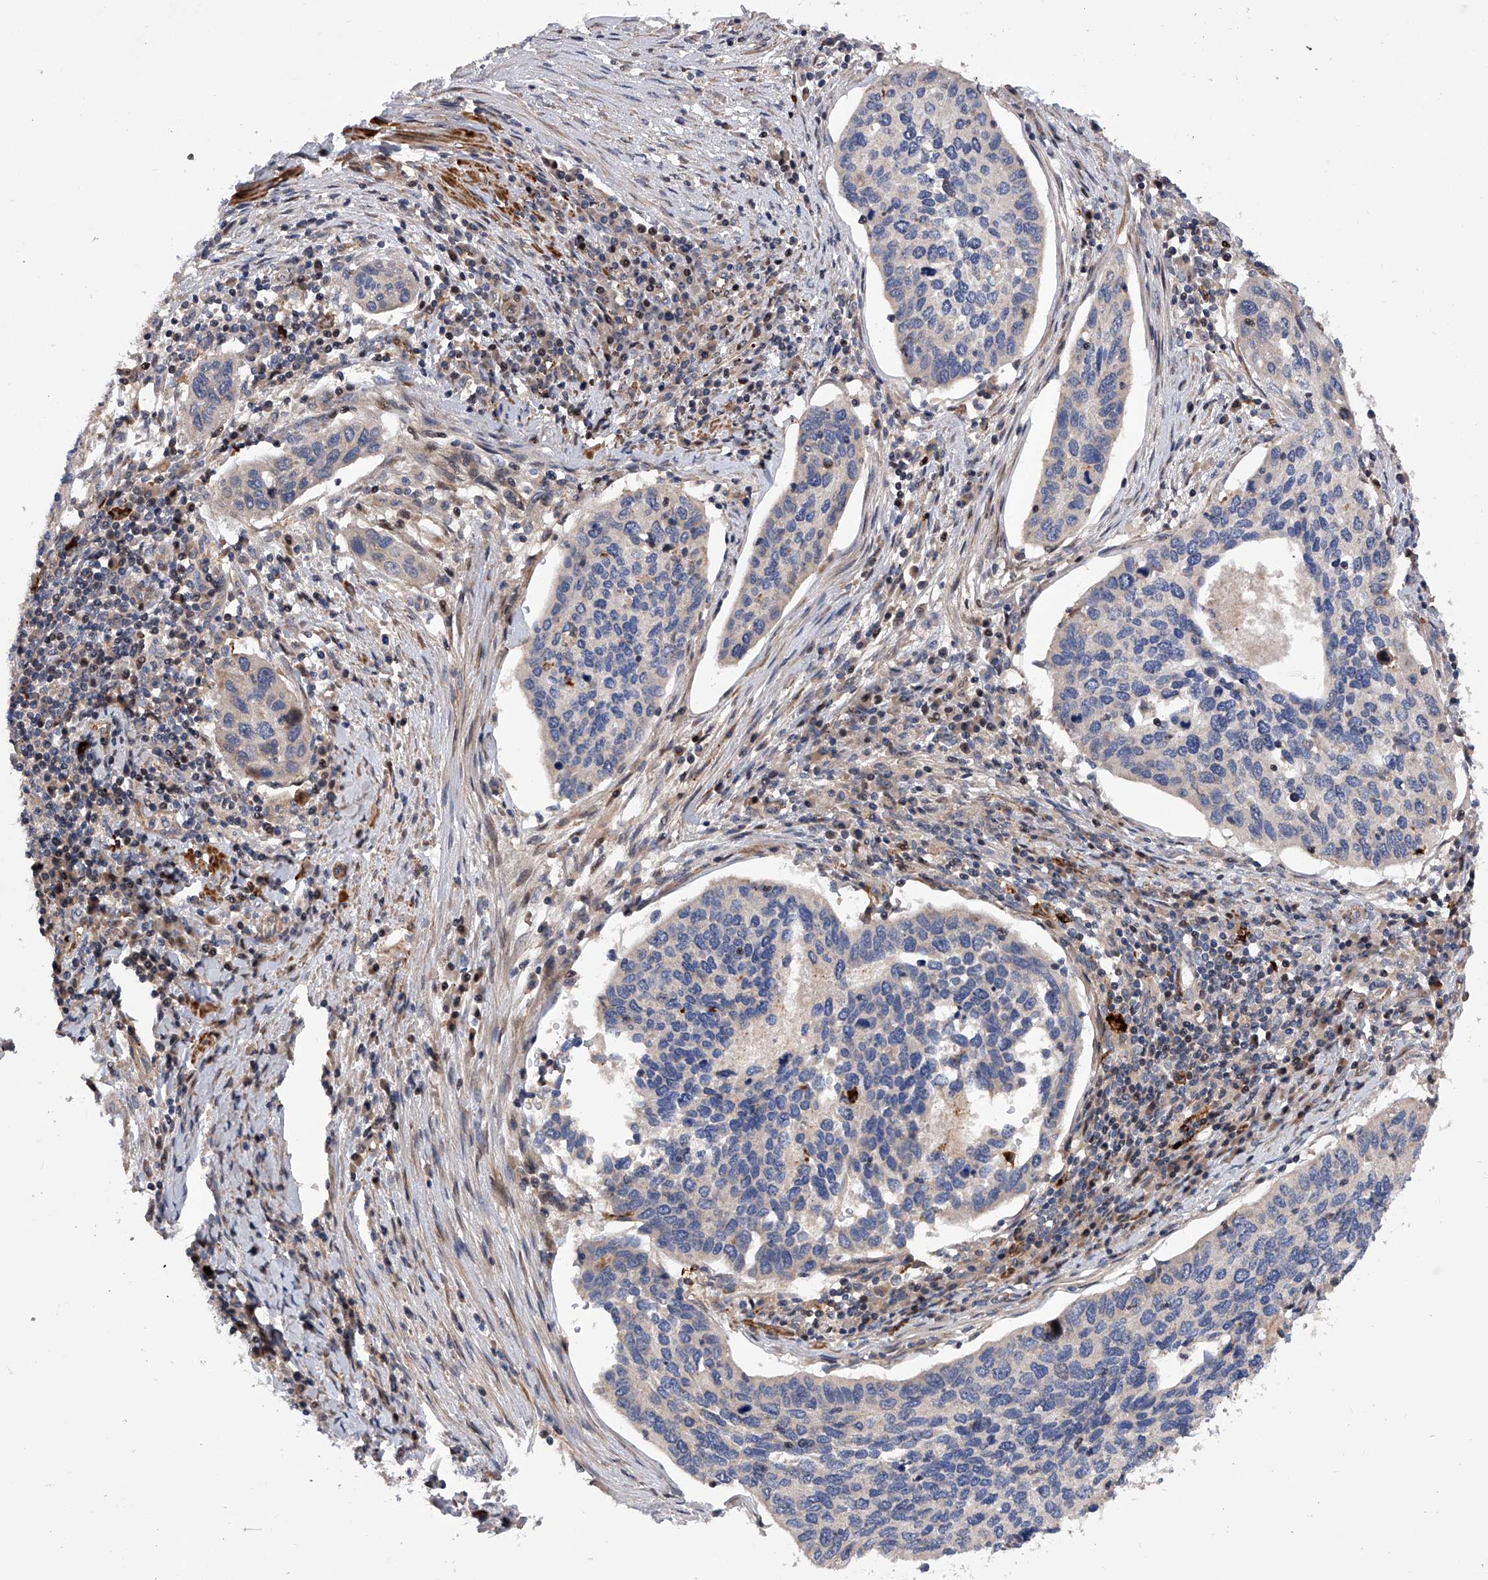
{"staining": {"intensity": "negative", "quantity": "none", "location": "none"}, "tissue": "cervical cancer", "cell_type": "Tumor cells", "image_type": "cancer", "snomed": [{"axis": "morphology", "description": "Squamous cell carcinoma, NOS"}, {"axis": "topography", "description": "Cervix"}], "caption": "A high-resolution photomicrograph shows immunohistochemistry staining of cervical cancer (squamous cell carcinoma), which reveals no significant staining in tumor cells. The staining is performed using DAB brown chromogen with nuclei counter-stained in using hematoxylin.", "gene": "PDSS2", "patient": {"sex": "female", "age": 38}}